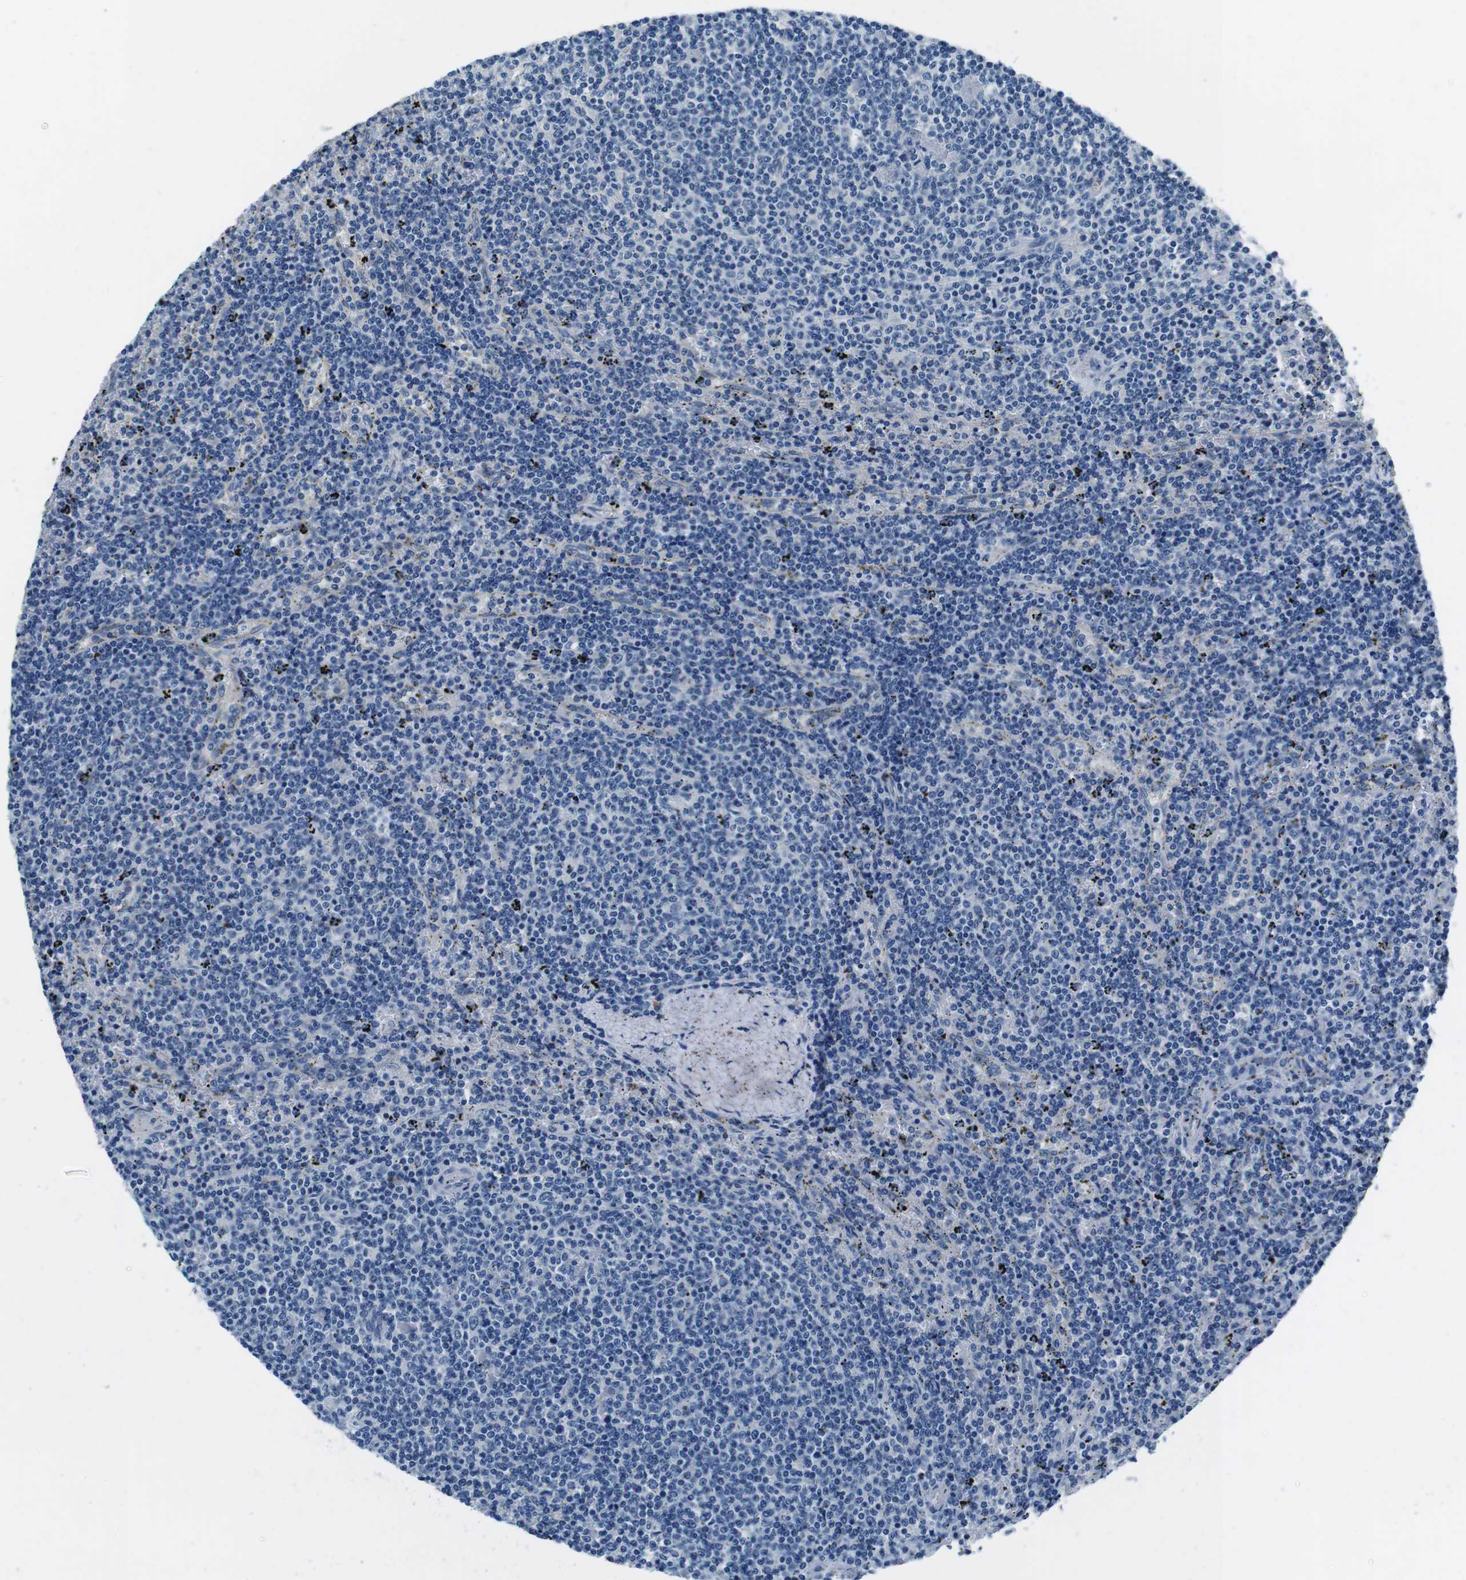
{"staining": {"intensity": "negative", "quantity": "none", "location": "none"}, "tissue": "lymphoma", "cell_type": "Tumor cells", "image_type": "cancer", "snomed": [{"axis": "morphology", "description": "Malignant lymphoma, non-Hodgkin's type, Low grade"}, {"axis": "topography", "description": "Spleen"}], "caption": "Immunohistochemical staining of human lymphoma displays no significant positivity in tumor cells.", "gene": "CASQ1", "patient": {"sex": "female", "age": 50}}